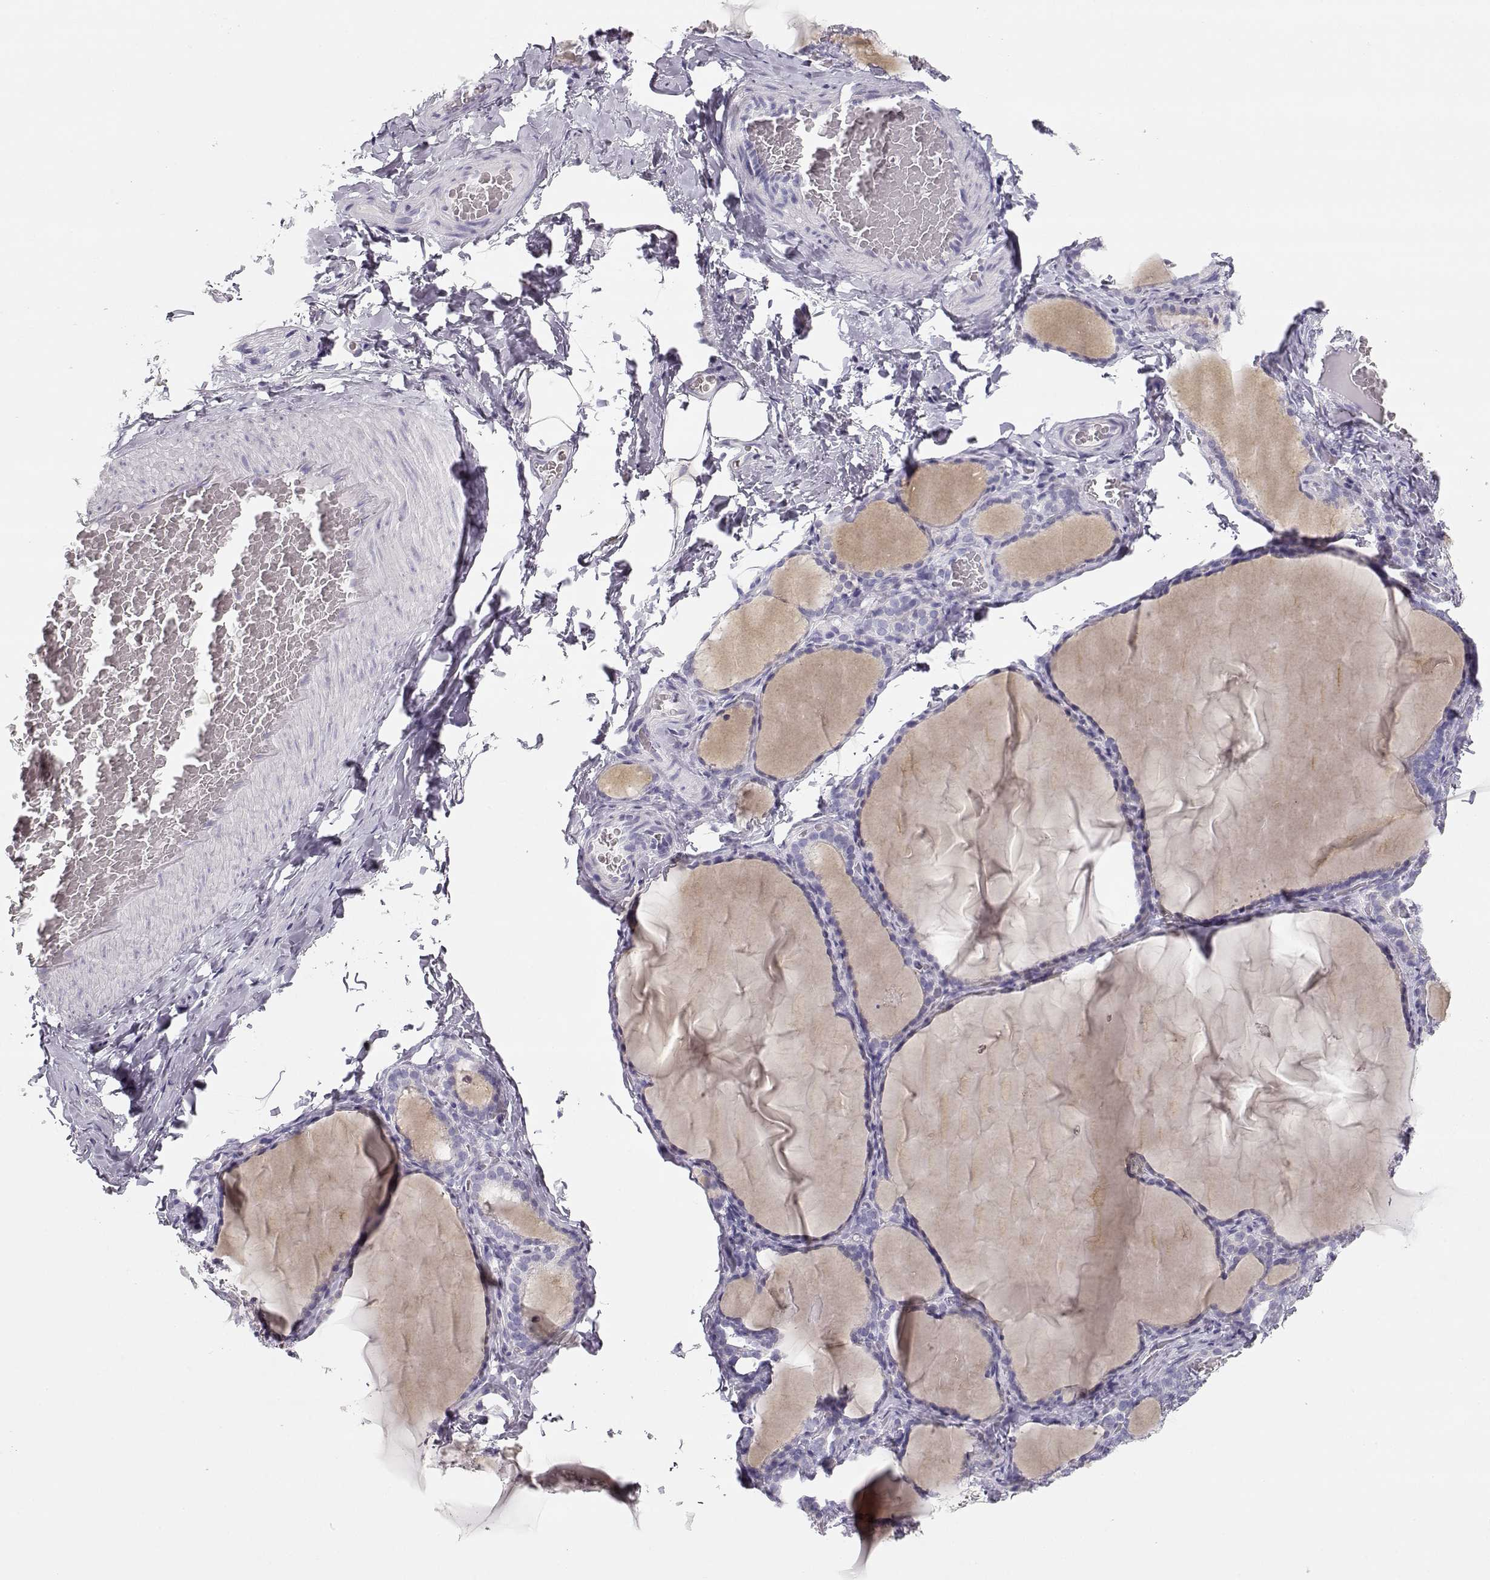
{"staining": {"intensity": "negative", "quantity": "none", "location": "none"}, "tissue": "thyroid gland", "cell_type": "Glandular cells", "image_type": "normal", "snomed": [{"axis": "morphology", "description": "Normal tissue, NOS"}, {"axis": "morphology", "description": "Hyperplasia, NOS"}, {"axis": "topography", "description": "Thyroid gland"}], "caption": "Glandular cells show no significant protein positivity in unremarkable thyroid gland.", "gene": "LEPR", "patient": {"sex": "female", "age": 27}}